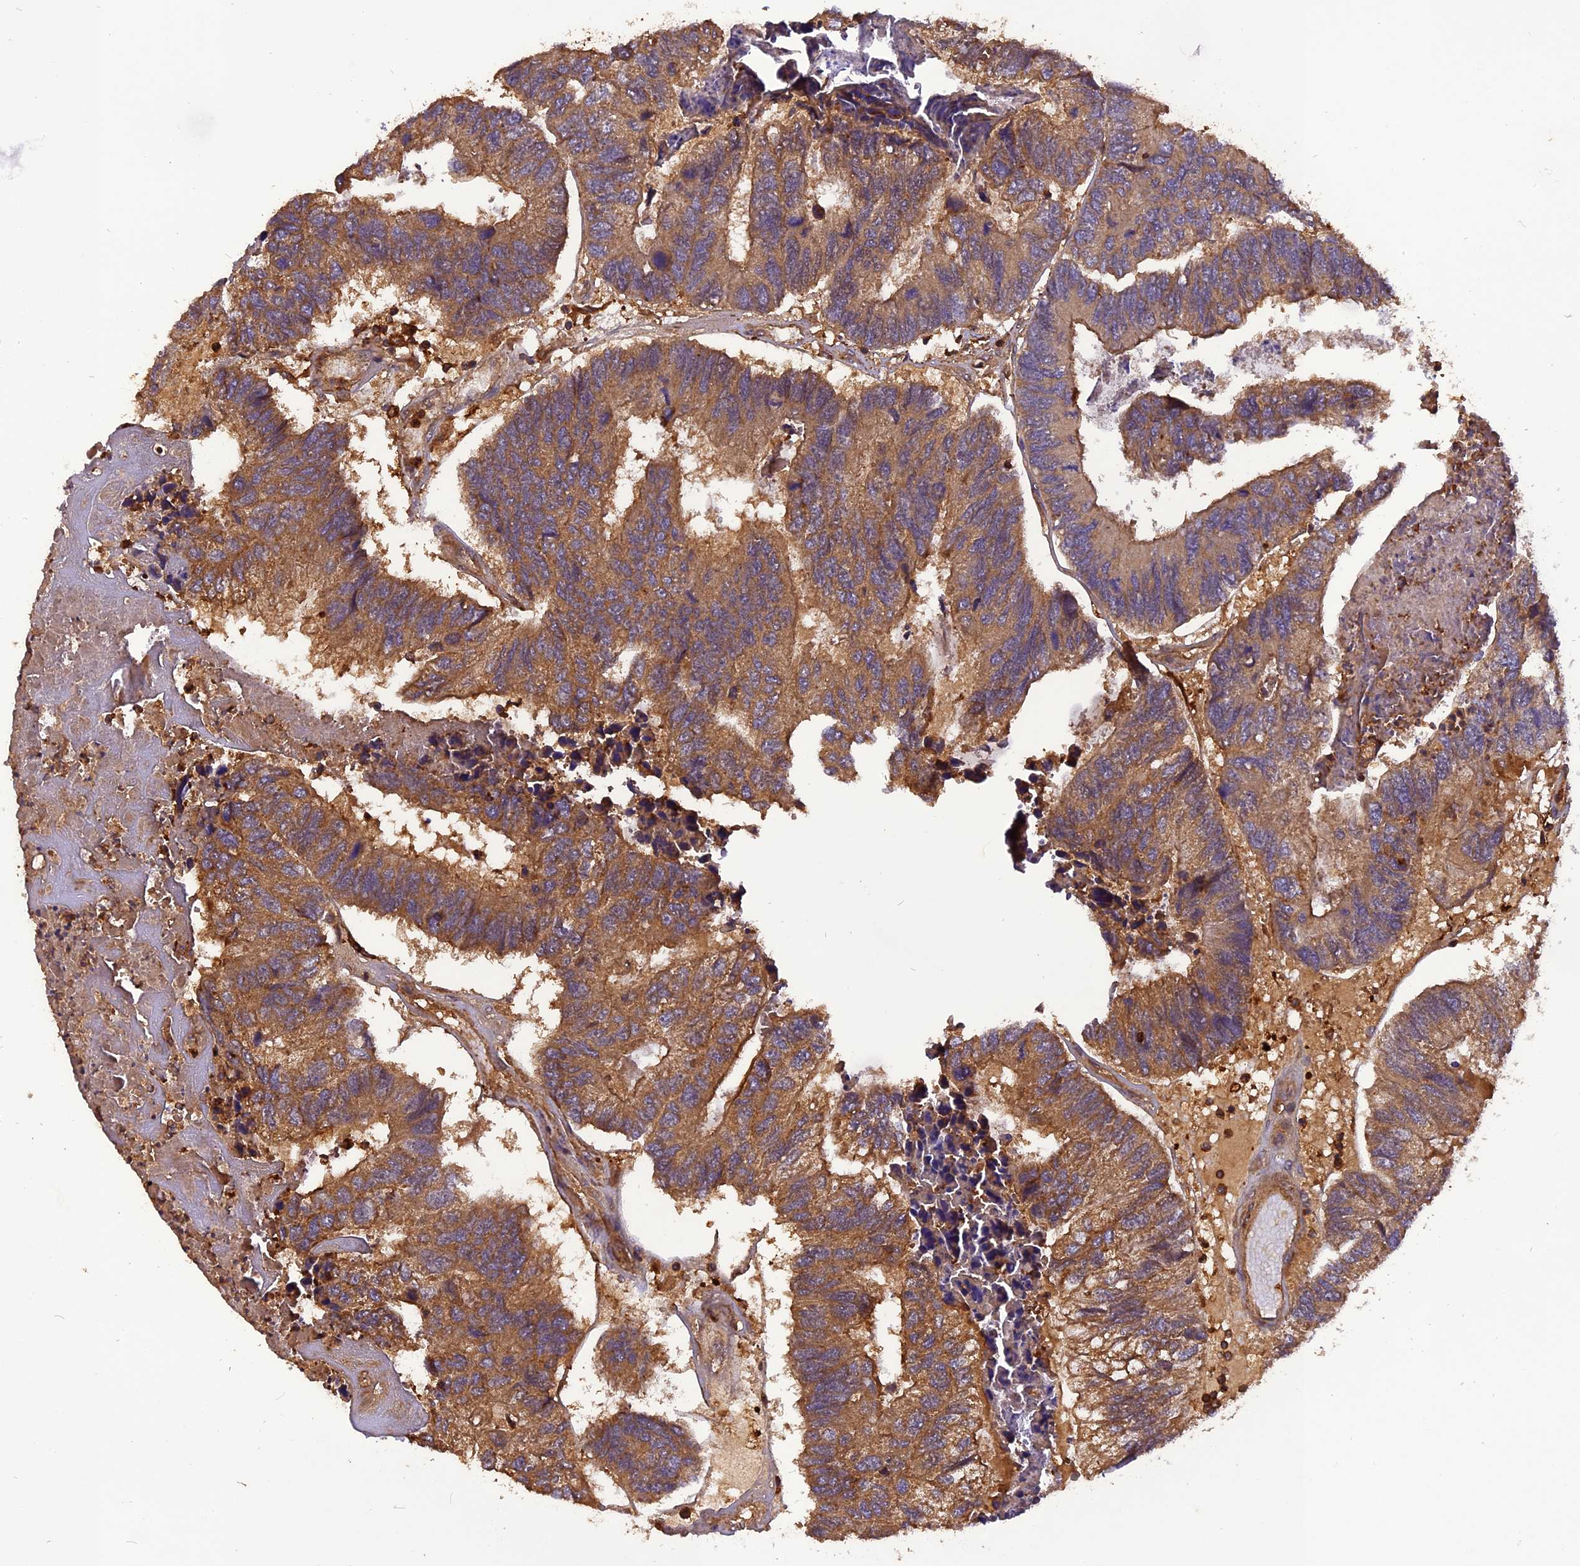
{"staining": {"intensity": "moderate", "quantity": ">75%", "location": "cytoplasmic/membranous"}, "tissue": "colorectal cancer", "cell_type": "Tumor cells", "image_type": "cancer", "snomed": [{"axis": "morphology", "description": "Adenocarcinoma, NOS"}, {"axis": "topography", "description": "Colon"}], "caption": "This image shows immunohistochemistry (IHC) staining of human colorectal cancer (adenocarcinoma), with medium moderate cytoplasmic/membranous expression in approximately >75% of tumor cells.", "gene": "STOML1", "patient": {"sex": "female", "age": 67}}